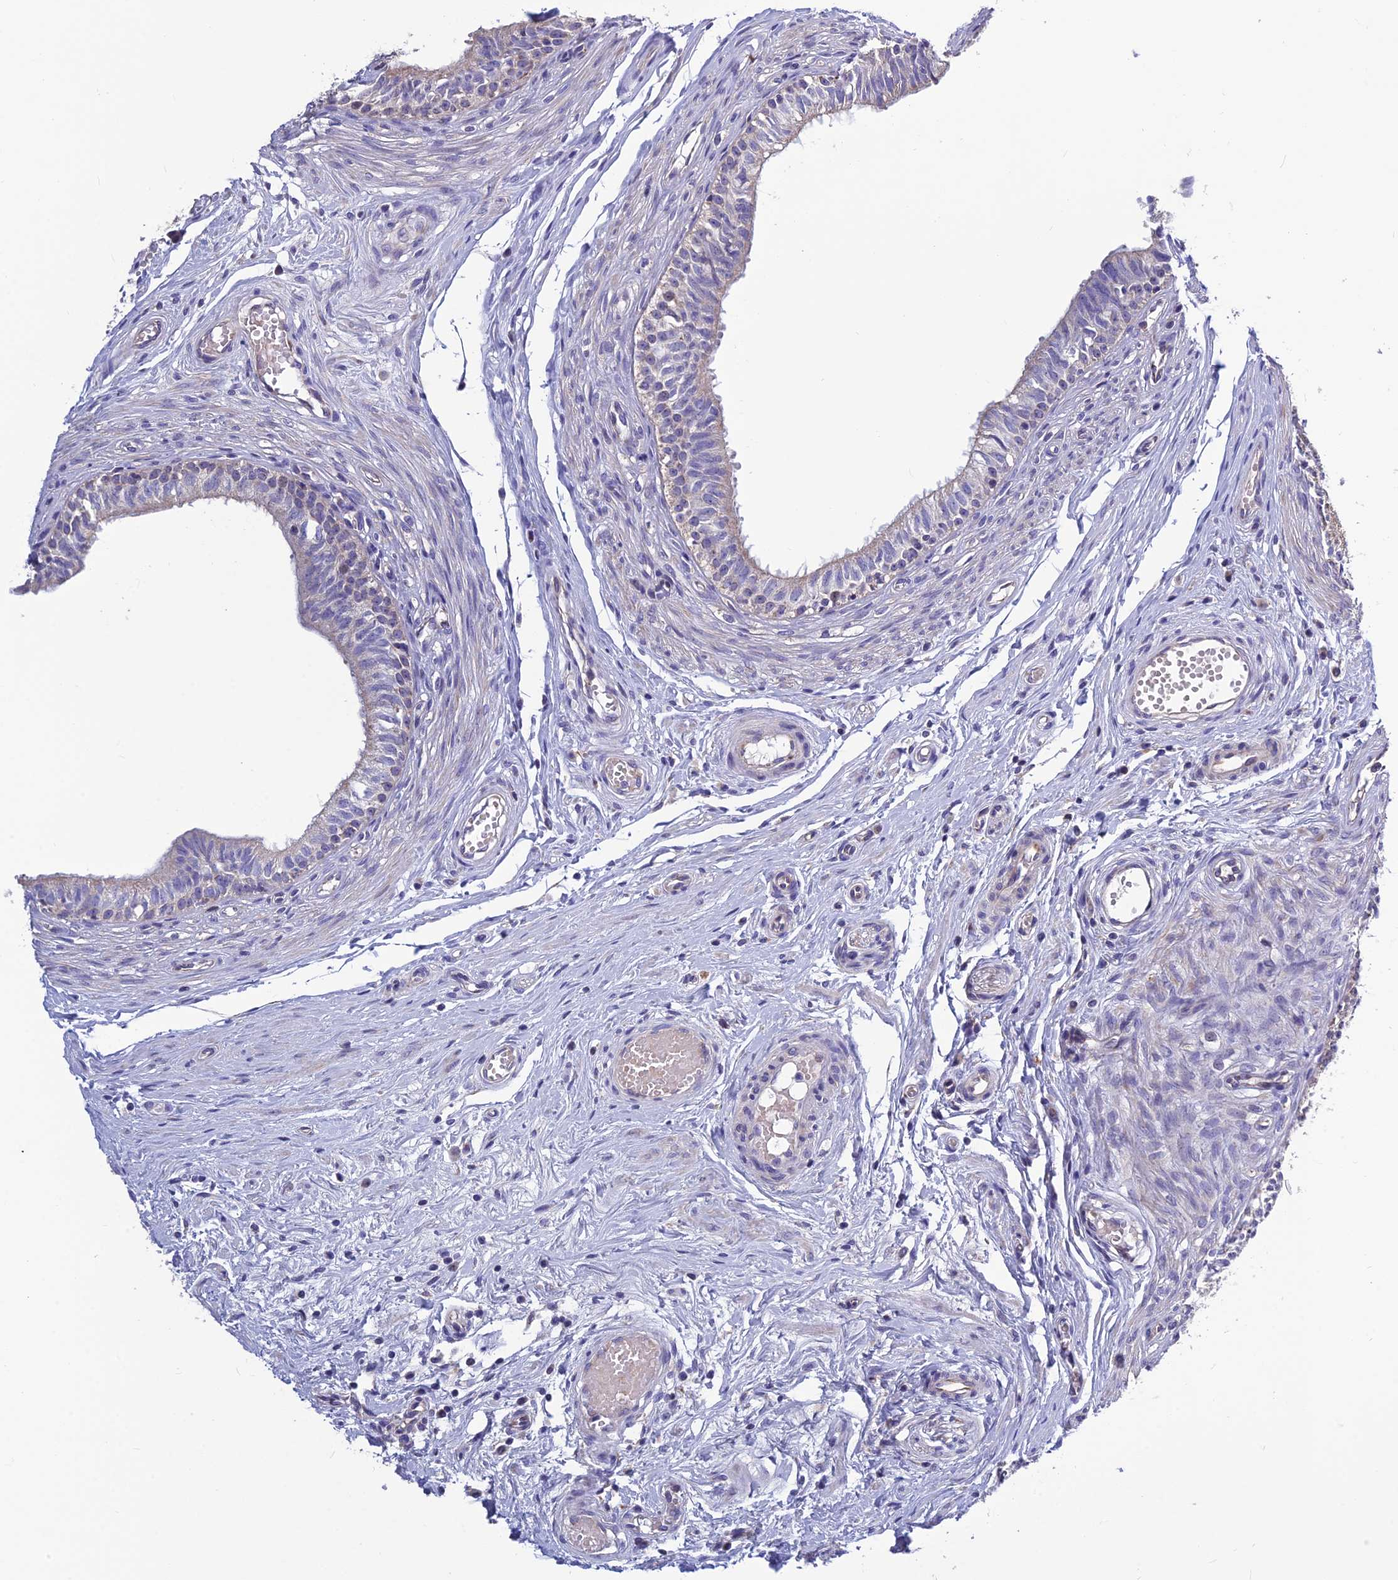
{"staining": {"intensity": "weak", "quantity": "25%-75%", "location": "cytoplasmic/membranous"}, "tissue": "epididymis", "cell_type": "Glandular cells", "image_type": "normal", "snomed": [{"axis": "morphology", "description": "Normal tissue, NOS"}, {"axis": "topography", "description": "Epididymis, spermatic cord, NOS"}], "caption": "Epididymis stained with DAB (3,3'-diaminobenzidine) immunohistochemistry reveals low levels of weak cytoplasmic/membranous expression in about 25%-75% of glandular cells.", "gene": "BHMT2", "patient": {"sex": "male", "age": 22}}